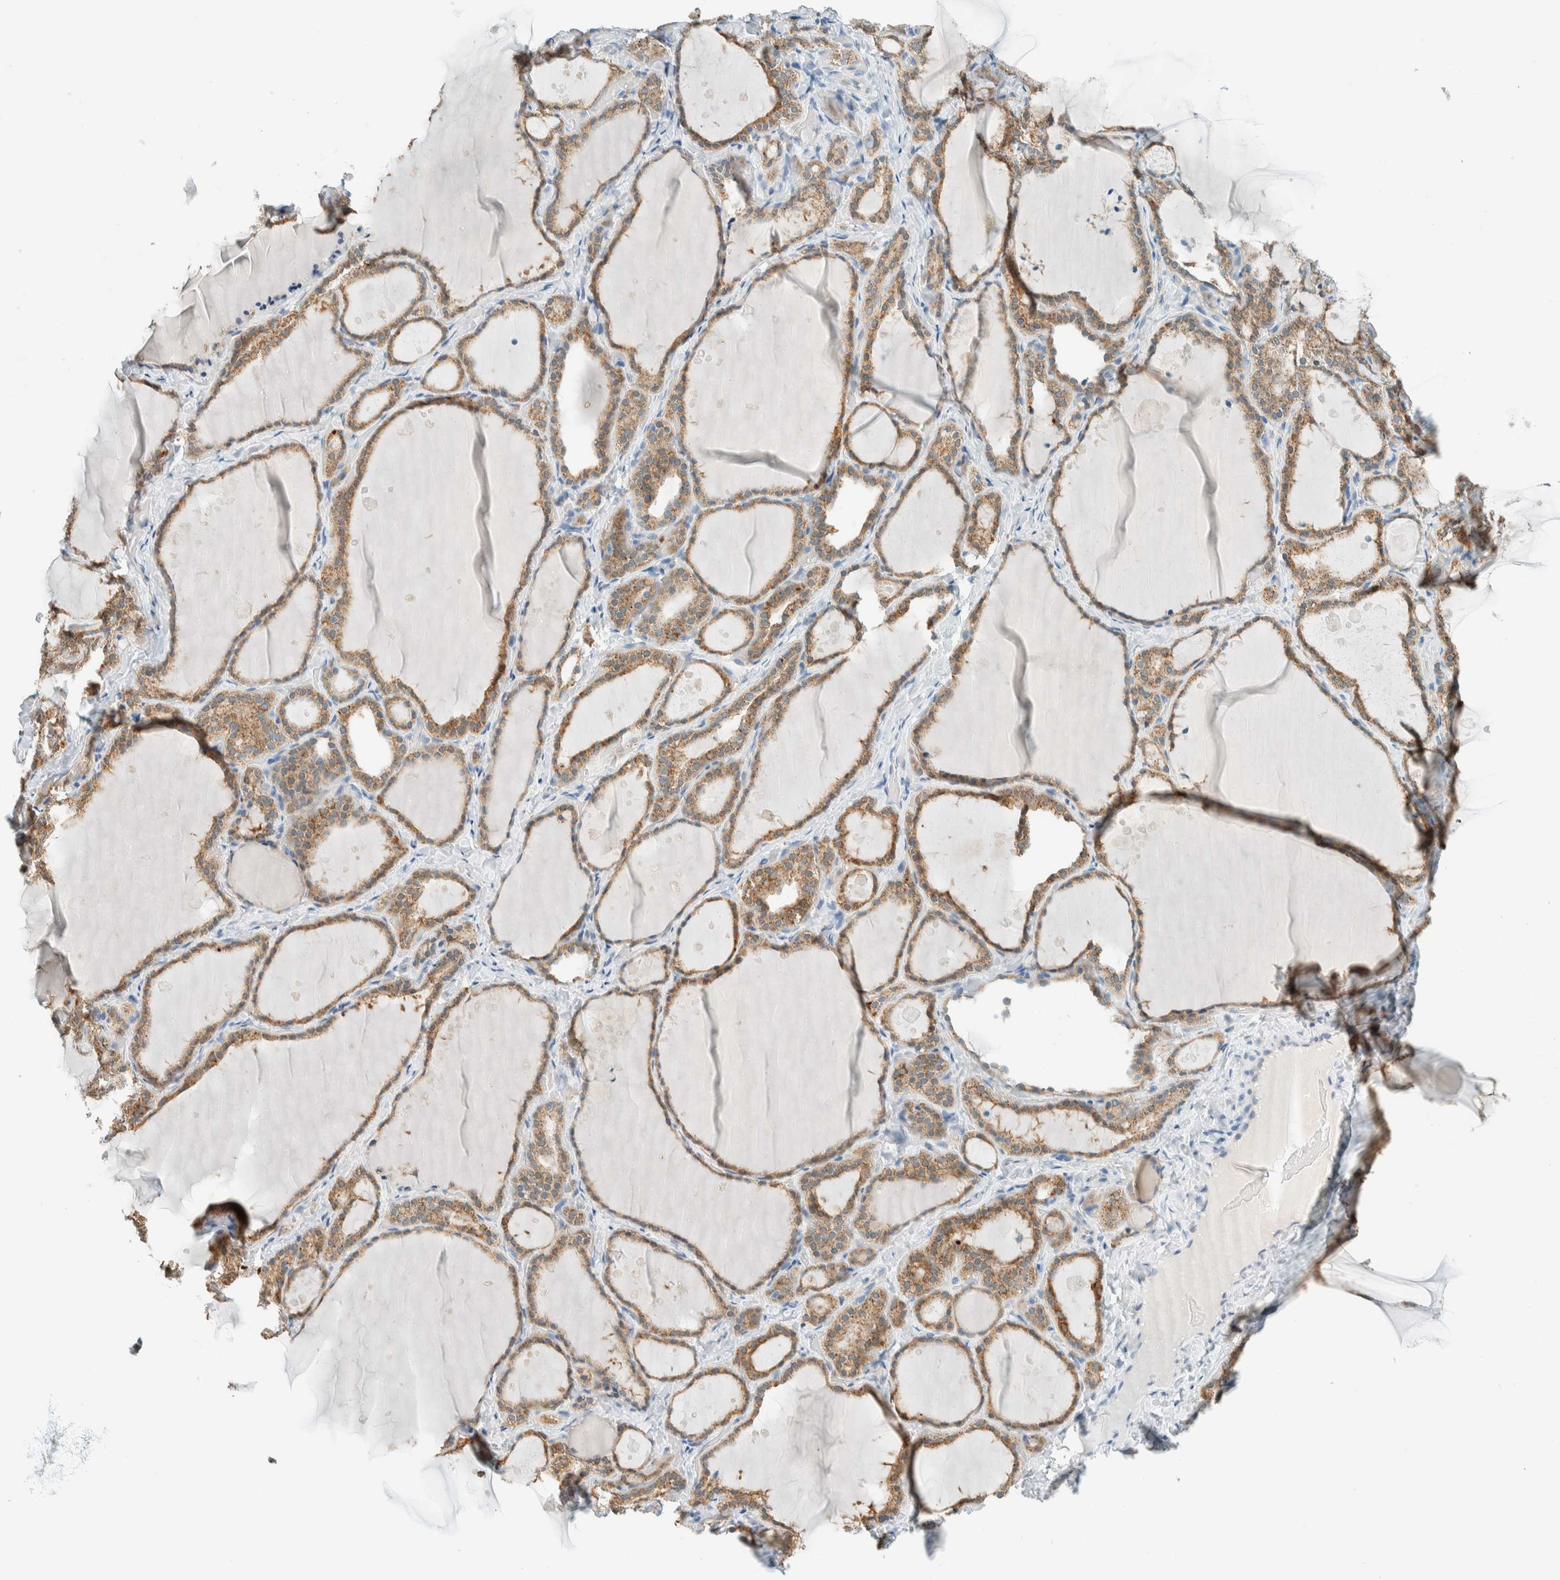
{"staining": {"intensity": "moderate", "quantity": ">75%", "location": "cytoplasmic/membranous"}, "tissue": "thyroid gland", "cell_type": "Glandular cells", "image_type": "normal", "snomed": [{"axis": "morphology", "description": "Normal tissue, NOS"}, {"axis": "topography", "description": "Thyroid gland"}], "caption": "This image displays immunohistochemistry (IHC) staining of benign human thyroid gland, with medium moderate cytoplasmic/membranous positivity in about >75% of glandular cells.", "gene": "ALDH7A1", "patient": {"sex": "female", "age": 44}}